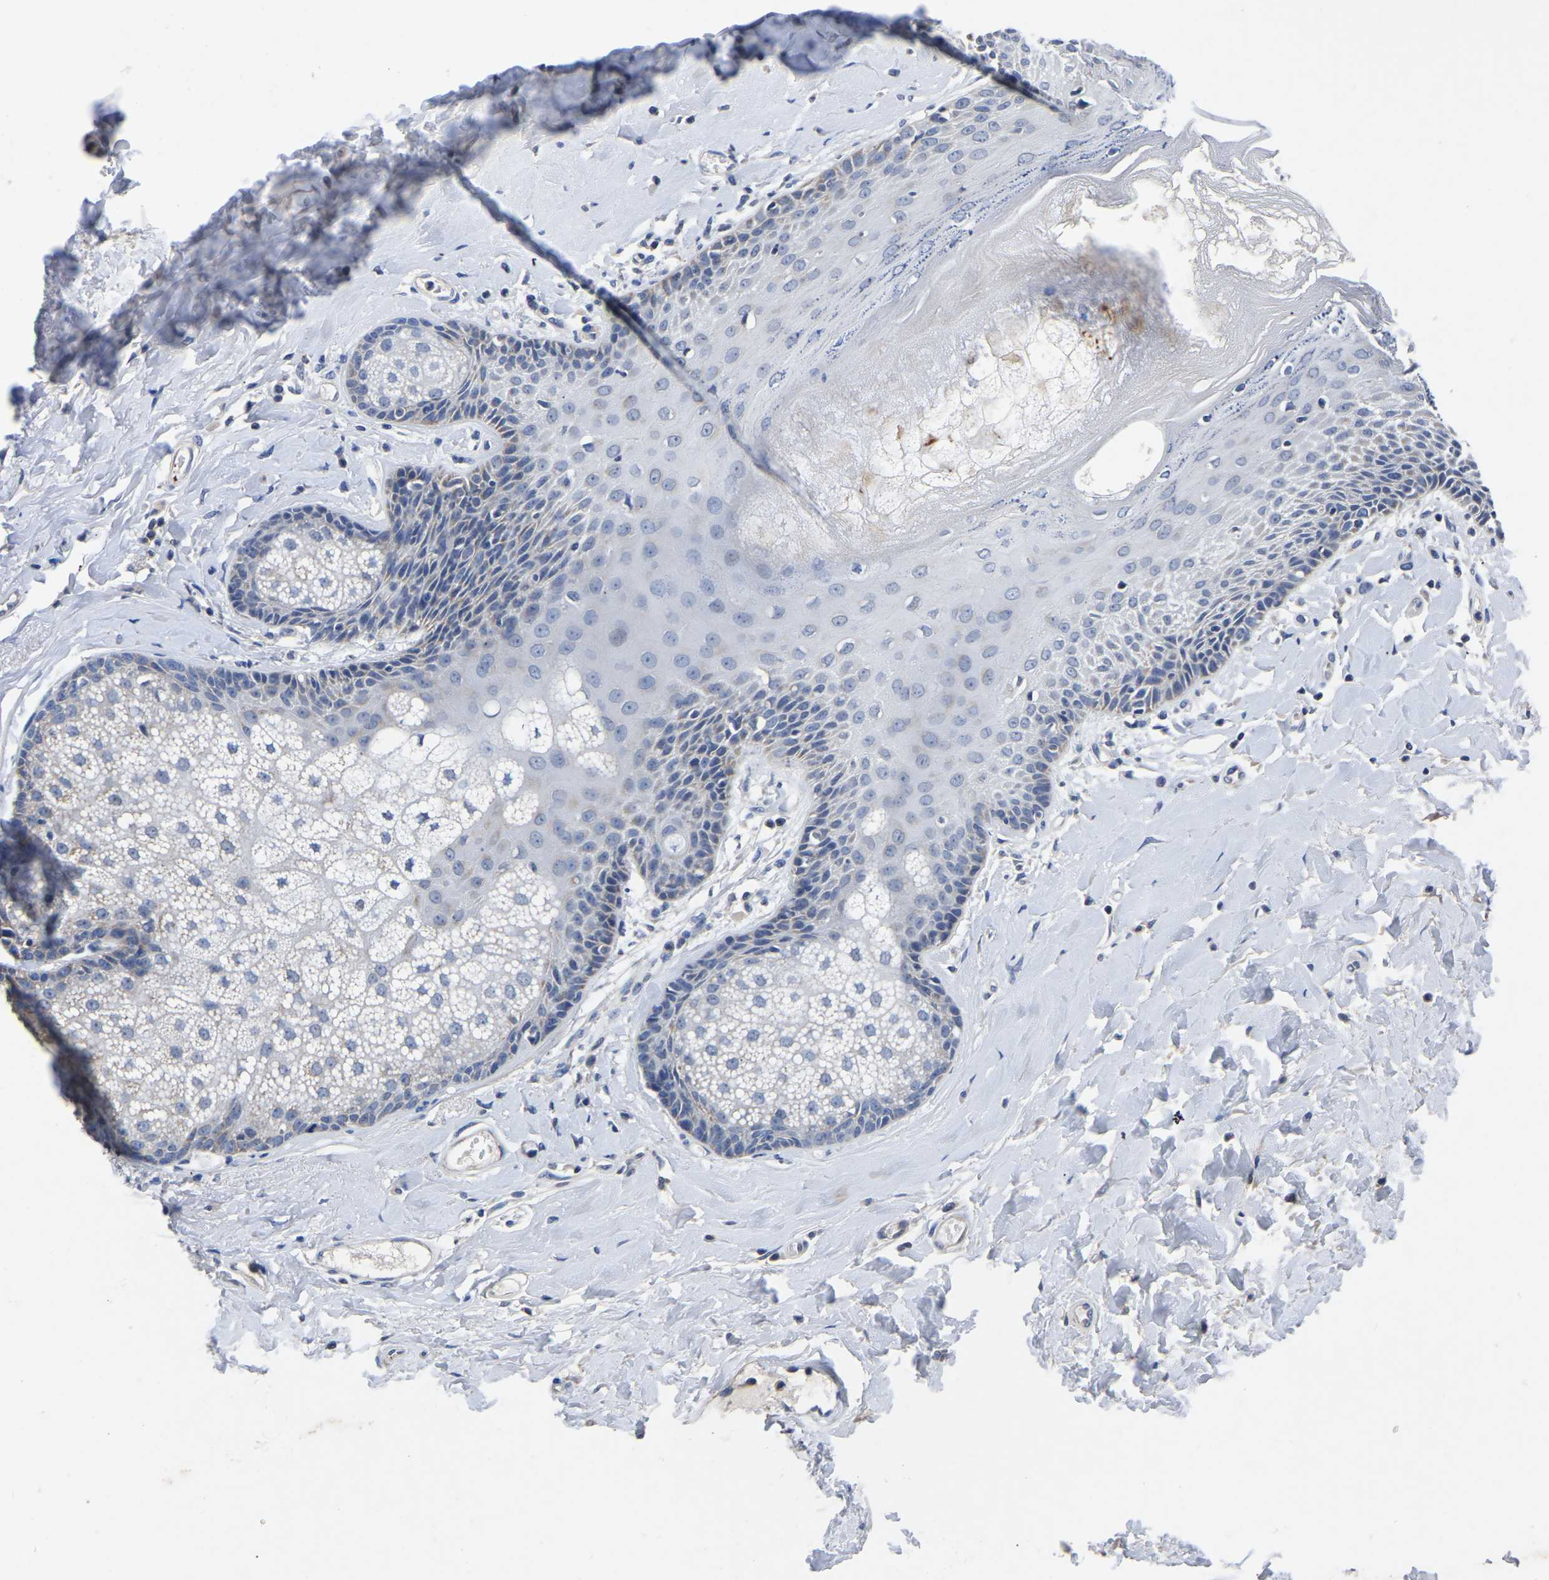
{"staining": {"intensity": "negative", "quantity": "none", "location": "none"}, "tissue": "skin", "cell_type": "Epidermal cells", "image_type": "normal", "snomed": [{"axis": "morphology", "description": "Normal tissue, NOS"}, {"axis": "topography", "description": "Anal"}], "caption": "High power microscopy photomicrograph of an immunohistochemistry (IHC) histopathology image of normal skin, revealing no significant expression in epidermal cells.", "gene": "FGD5", "patient": {"sex": "male", "age": 69}}